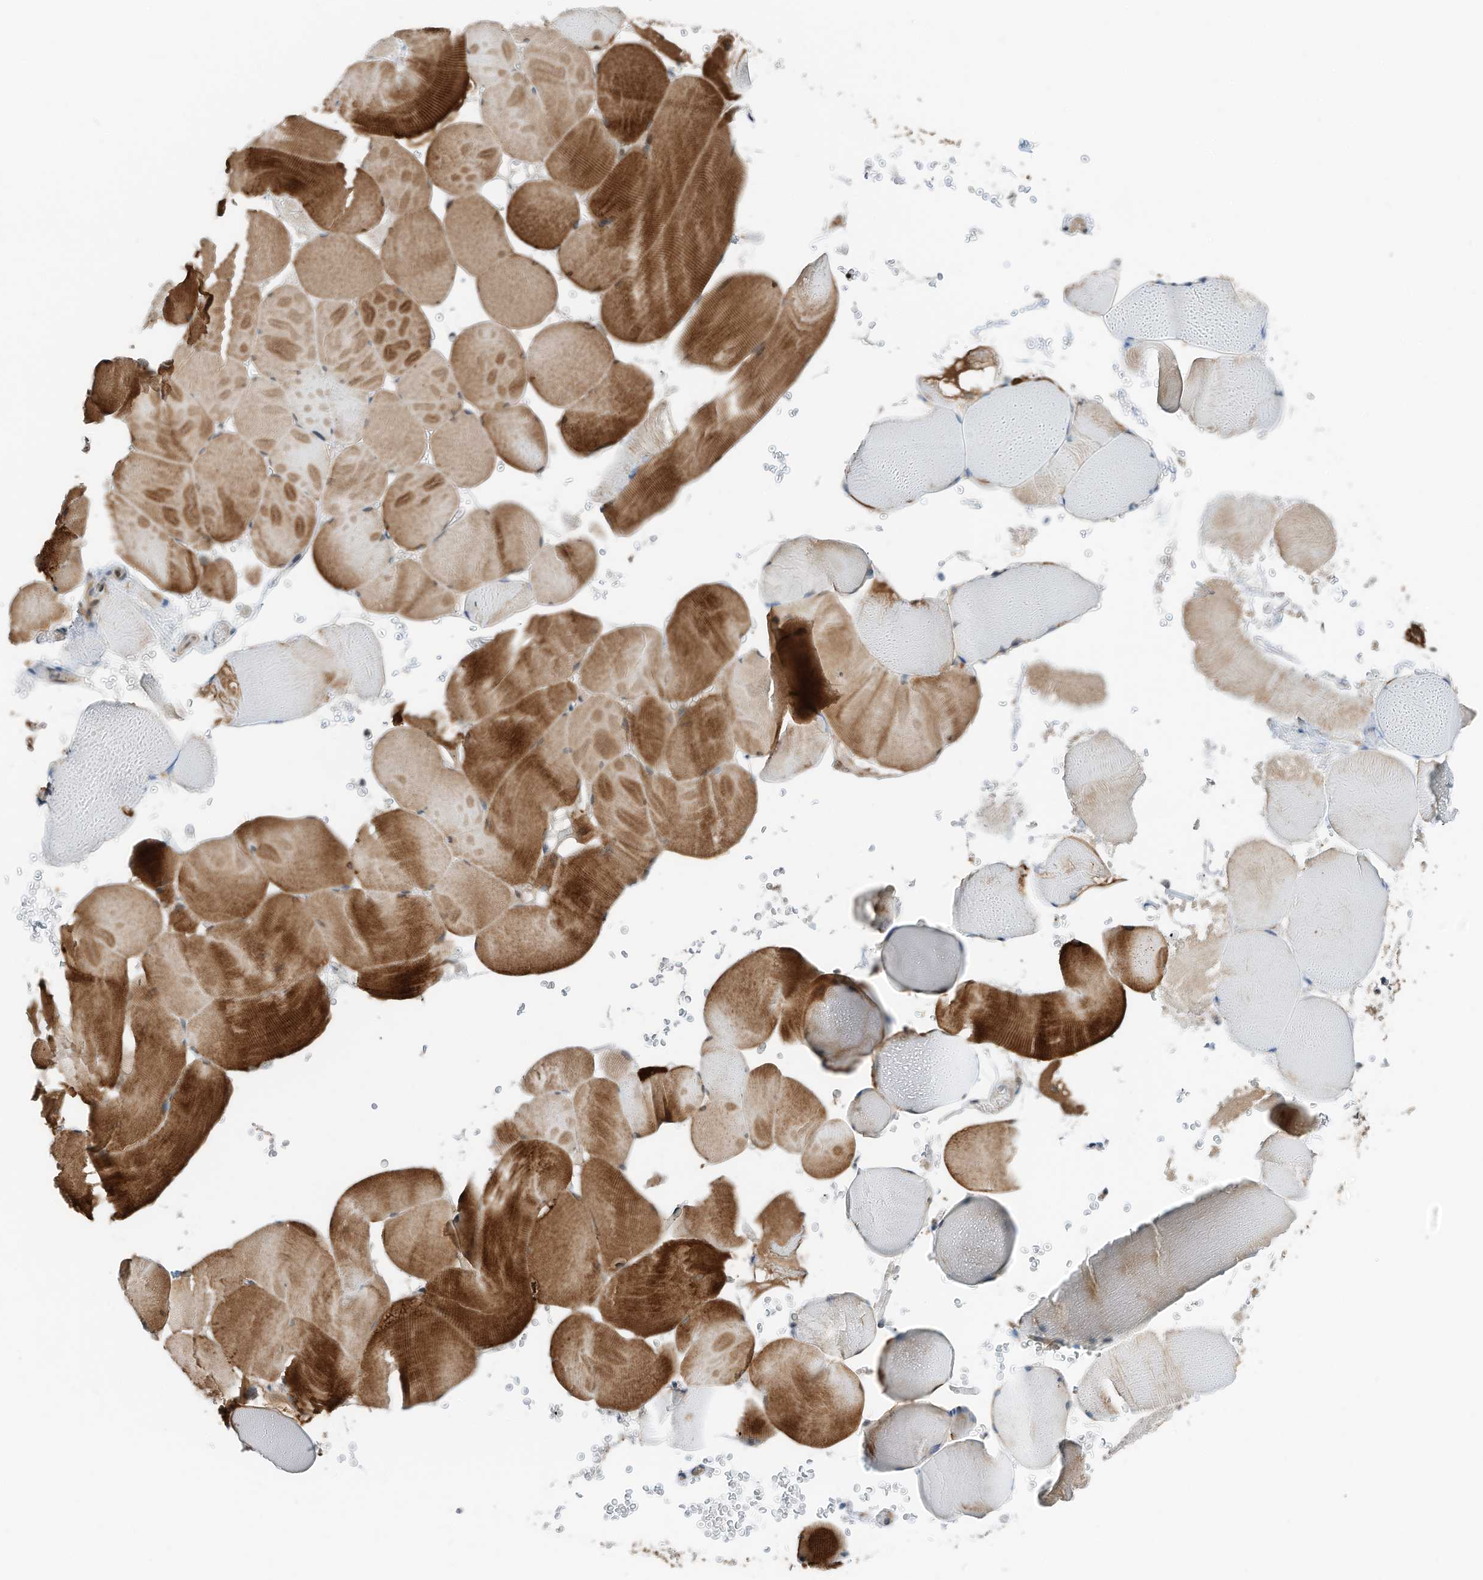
{"staining": {"intensity": "strong", "quantity": ">75%", "location": "cytoplasmic/membranous"}, "tissue": "skeletal muscle", "cell_type": "Myocytes", "image_type": "normal", "snomed": [{"axis": "morphology", "description": "Normal tissue, NOS"}, {"axis": "topography", "description": "Skeletal muscle"}], "caption": "Protein expression analysis of unremarkable skeletal muscle exhibits strong cytoplasmic/membranous positivity in approximately >75% of myocytes. The staining was performed using DAB, with brown indicating positive protein expression. Nuclei are stained blue with hematoxylin.", "gene": "RMND1", "patient": {"sex": "male", "age": 62}}